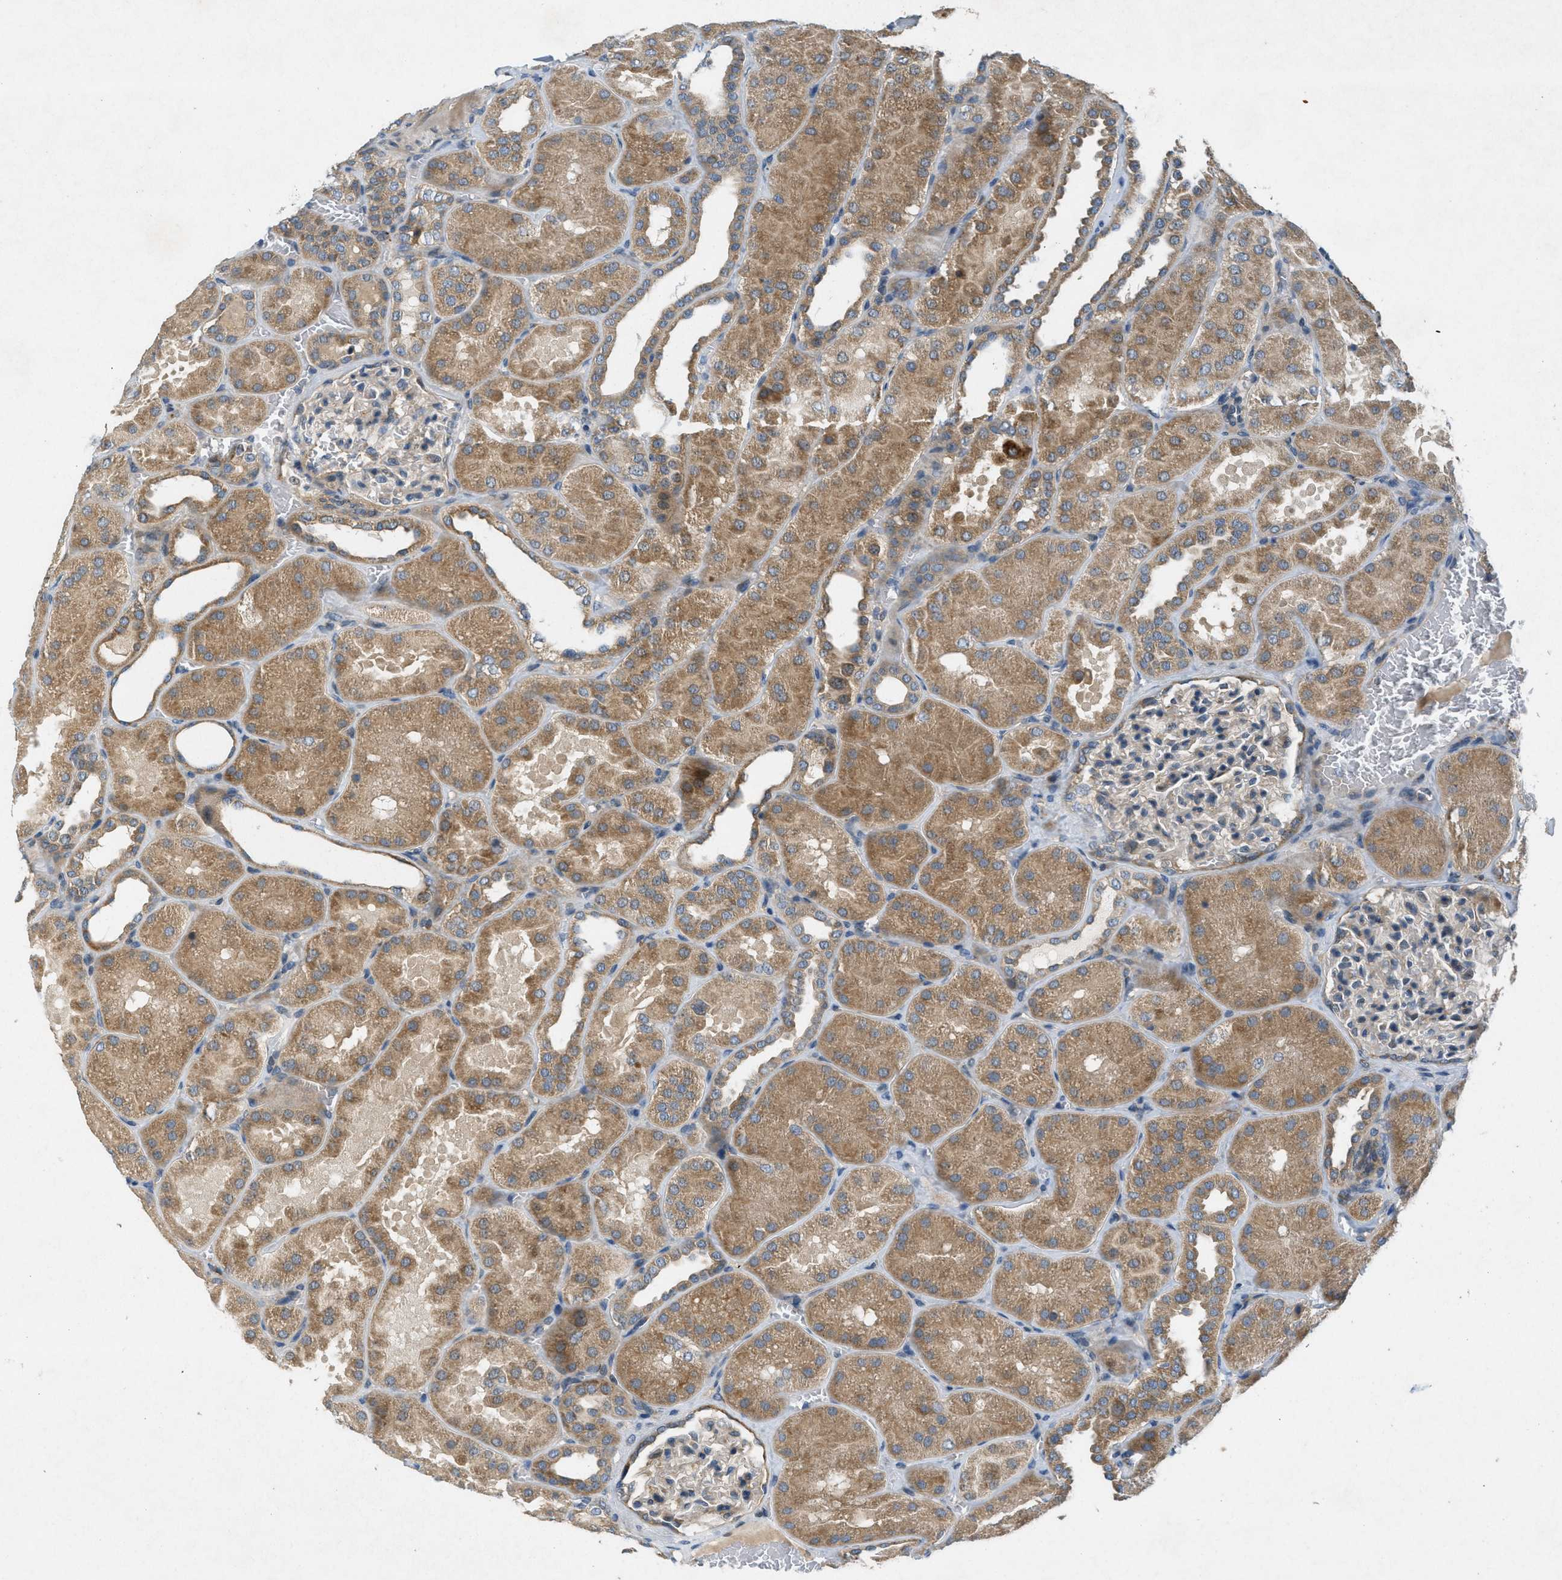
{"staining": {"intensity": "weak", "quantity": ">75%", "location": "cytoplasmic/membranous"}, "tissue": "kidney", "cell_type": "Cells in glomeruli", "image_type": "normal", "snomed": [{"axis": "morphology", "description": "Normal tissue, NOS"}, {"axis": "topography", "description": "Kidney"}], "caption": "This image exhibits immunohistochemistry (IHC) staining of benign human kidney, with low weak cytoplasmic/membranous positivity in about >75% of cells in glomeruli.", "gene": "ADCY6", "patient": {"sex": "male", "age": 28}}